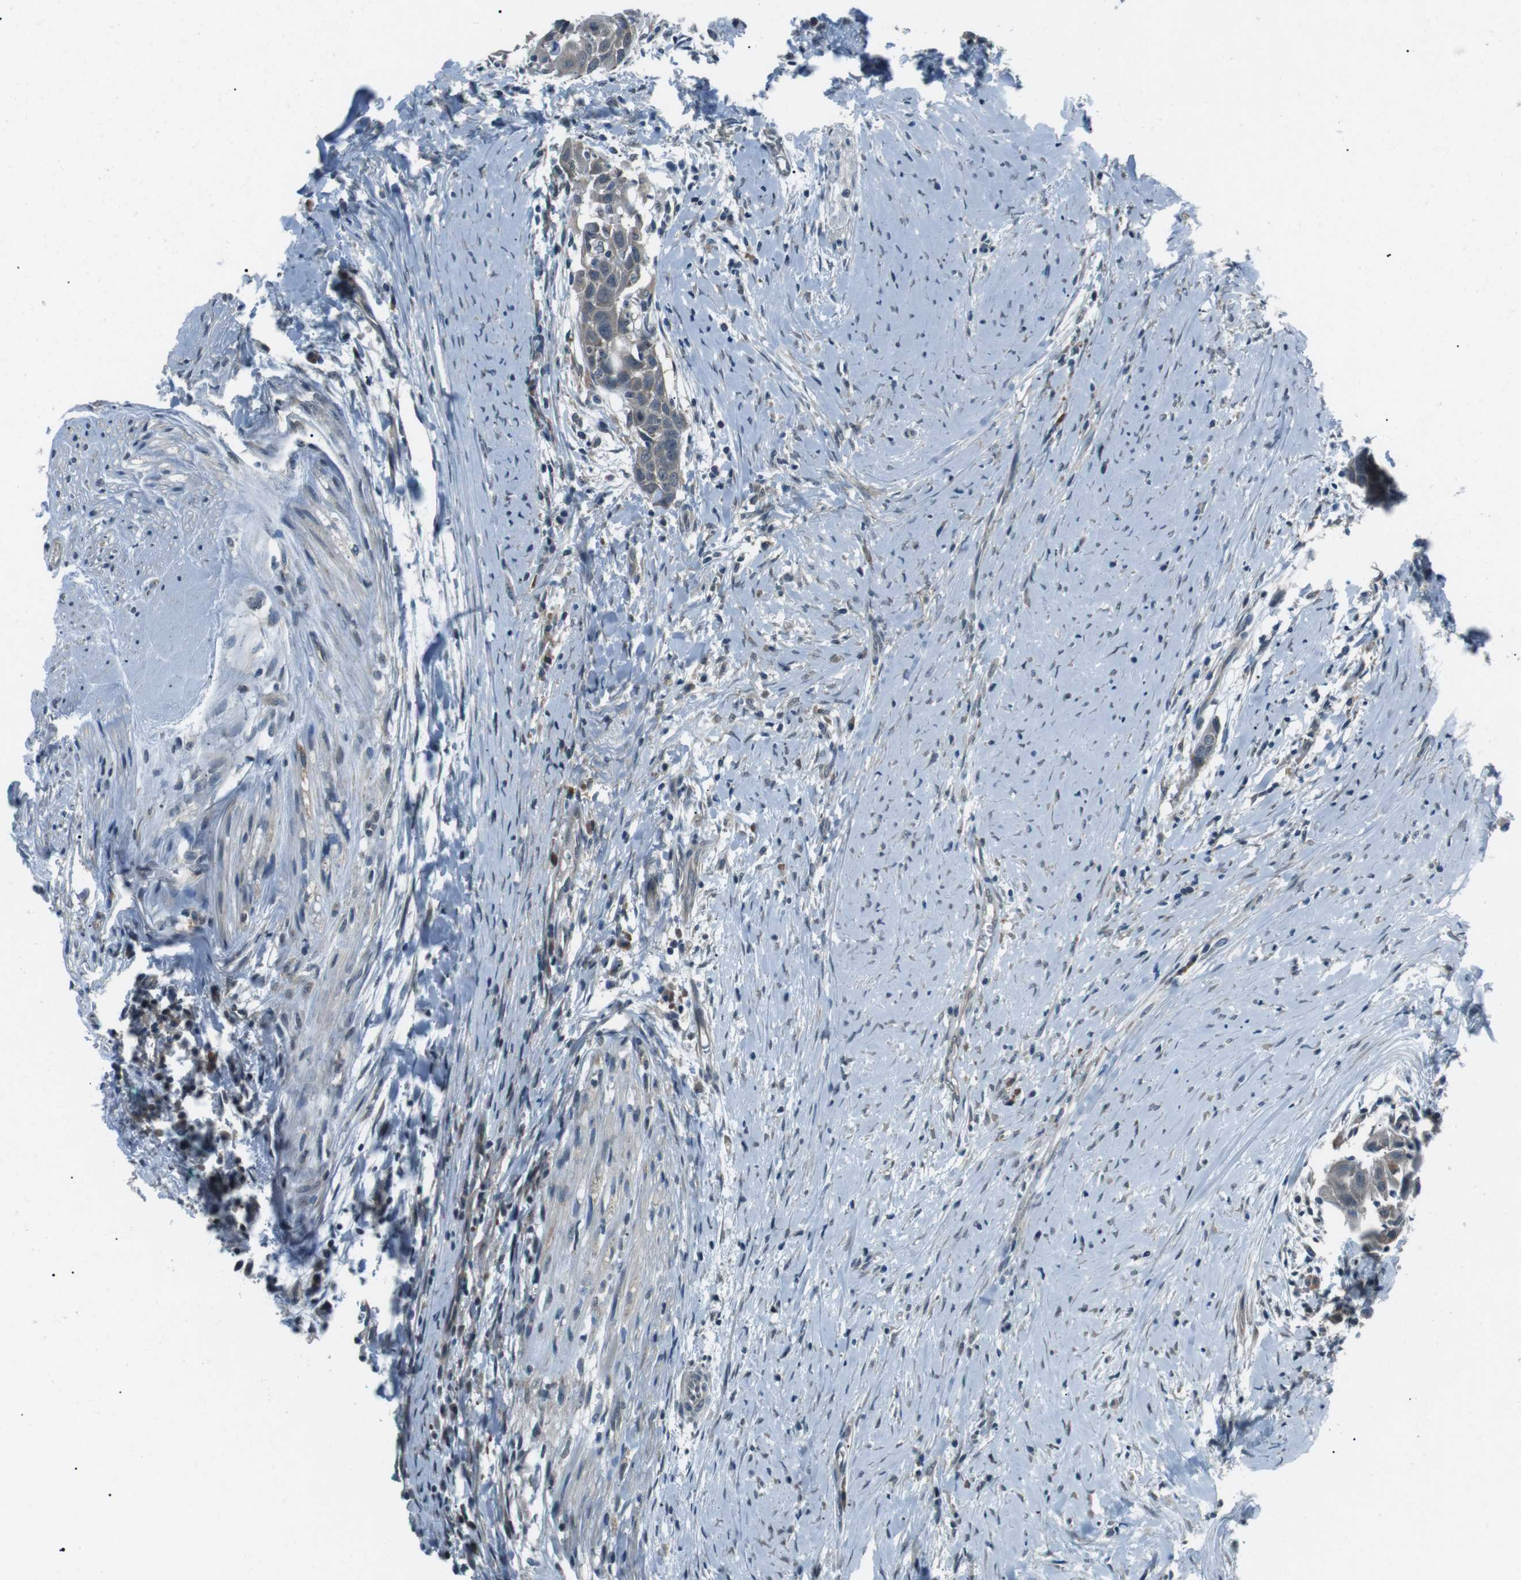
{"staining": {"intensity": "weak", "quantity": "<25%", "location": "cytoplasmic/membranous"}, "tissue": "head and neck cancer", "cell_type": "Tumor cells", "image_type": "cancer", "snomed": [{"axis": "morphology", "description": "Squamous cell carcinoma, NOS"}, {"axis": "topography", "description": "Oral tissue"}, {"axis": "topography", "description": "Head-Neck"}], "caption": "The image shows no significant positivity in tumor cells of squamous cell carcinoma (head and neck).", "gene": "LRIG2", "patient": {"sex": "female", "age": 50}}